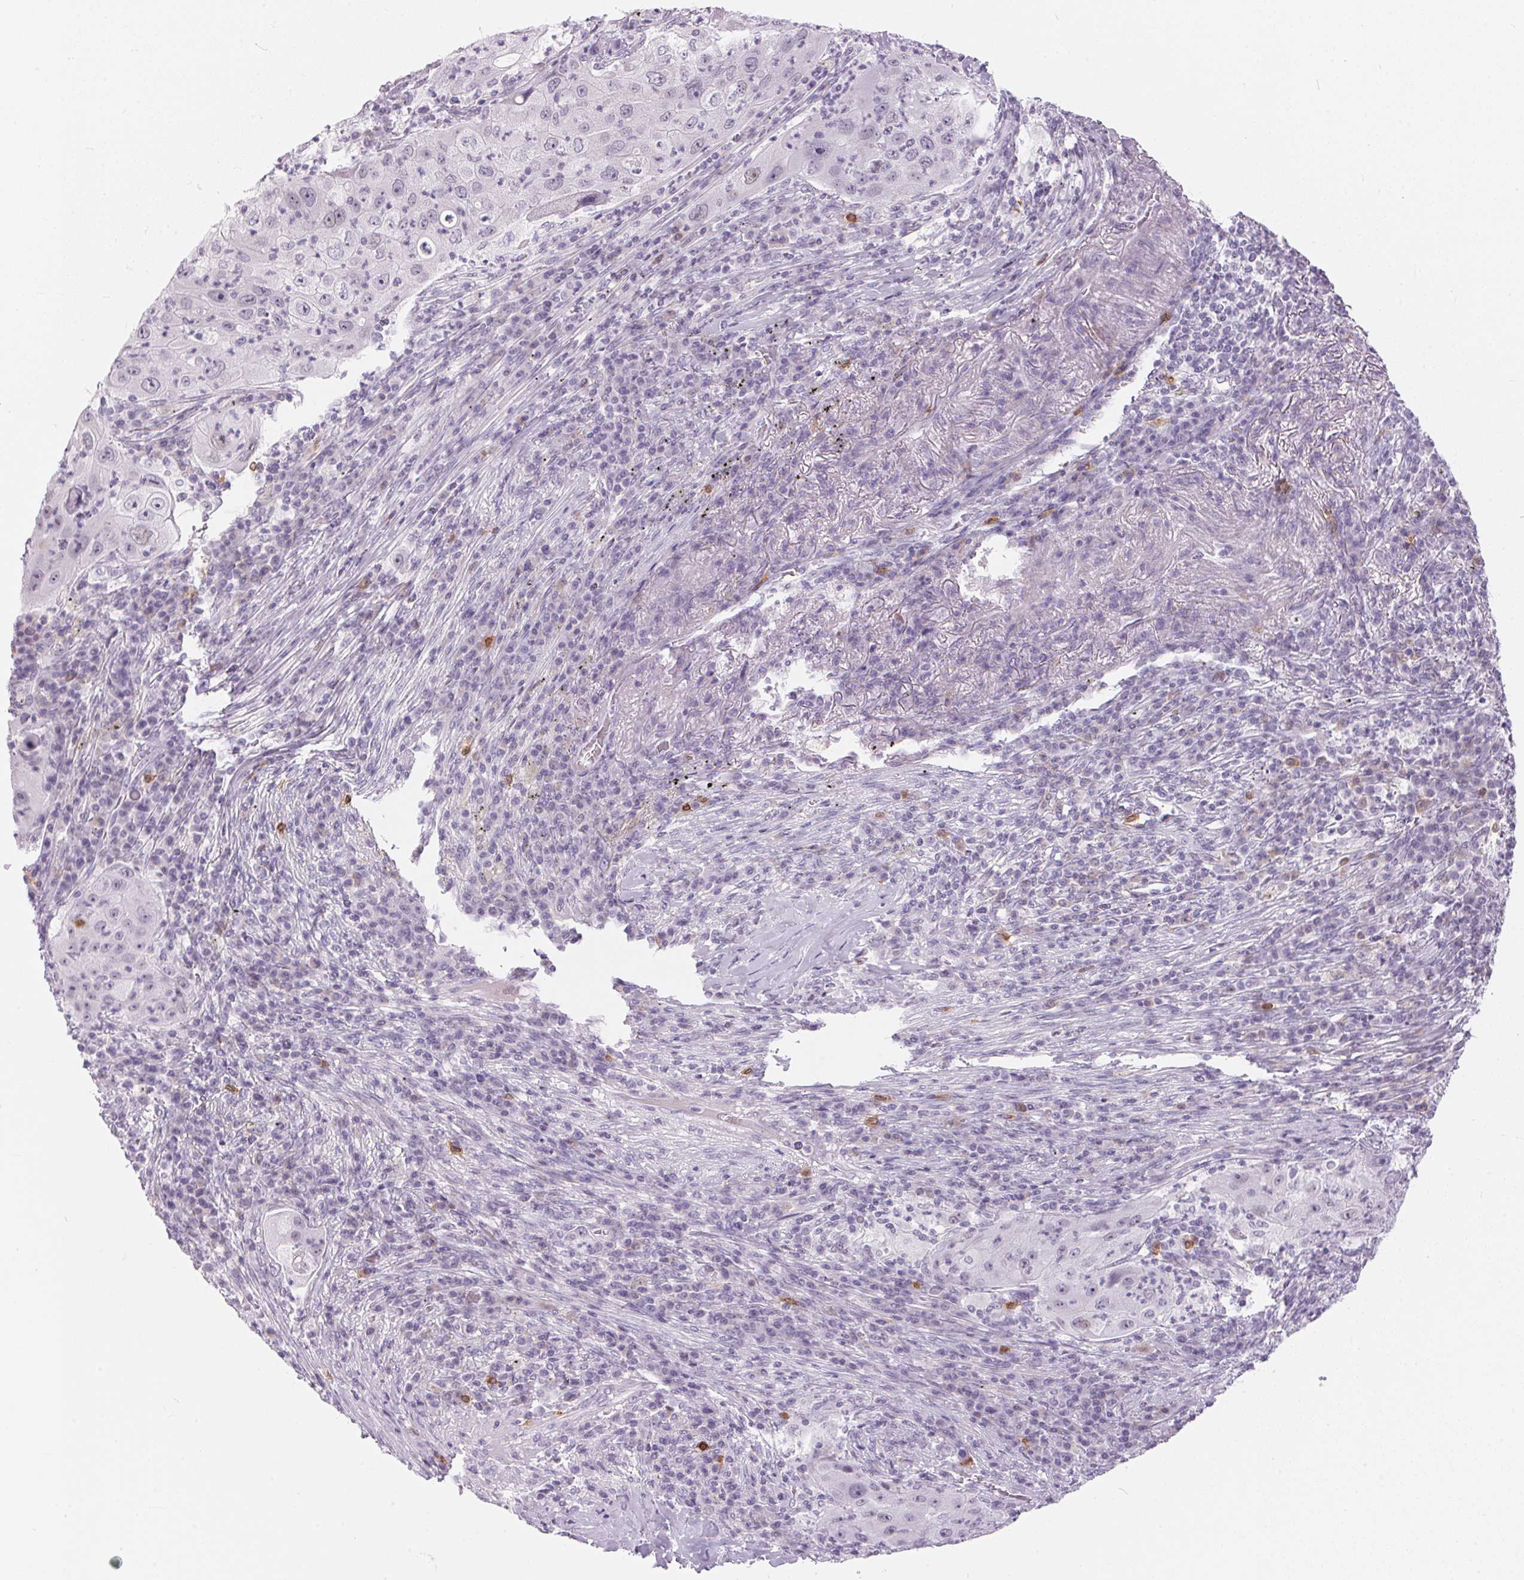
{"staining": {"intensity": "negative", "quantity": "none", "location": "none"}, "tissue": "lung cancer", "cell_type": "Tumor cells", "image_type": "cancer", "snomed": [{"axis": "morphology", "description": "Squamous cell carcinoma, NOS"}, {"axis": "topography", "description": "Lung"}], "caption": "Photomicrograph shows no protein expression in tumor cells of lung cancer (squamous cell carcinoma) tissue.", "gene": "CADPS", "patient": {"sex": "female", "age": 59}}